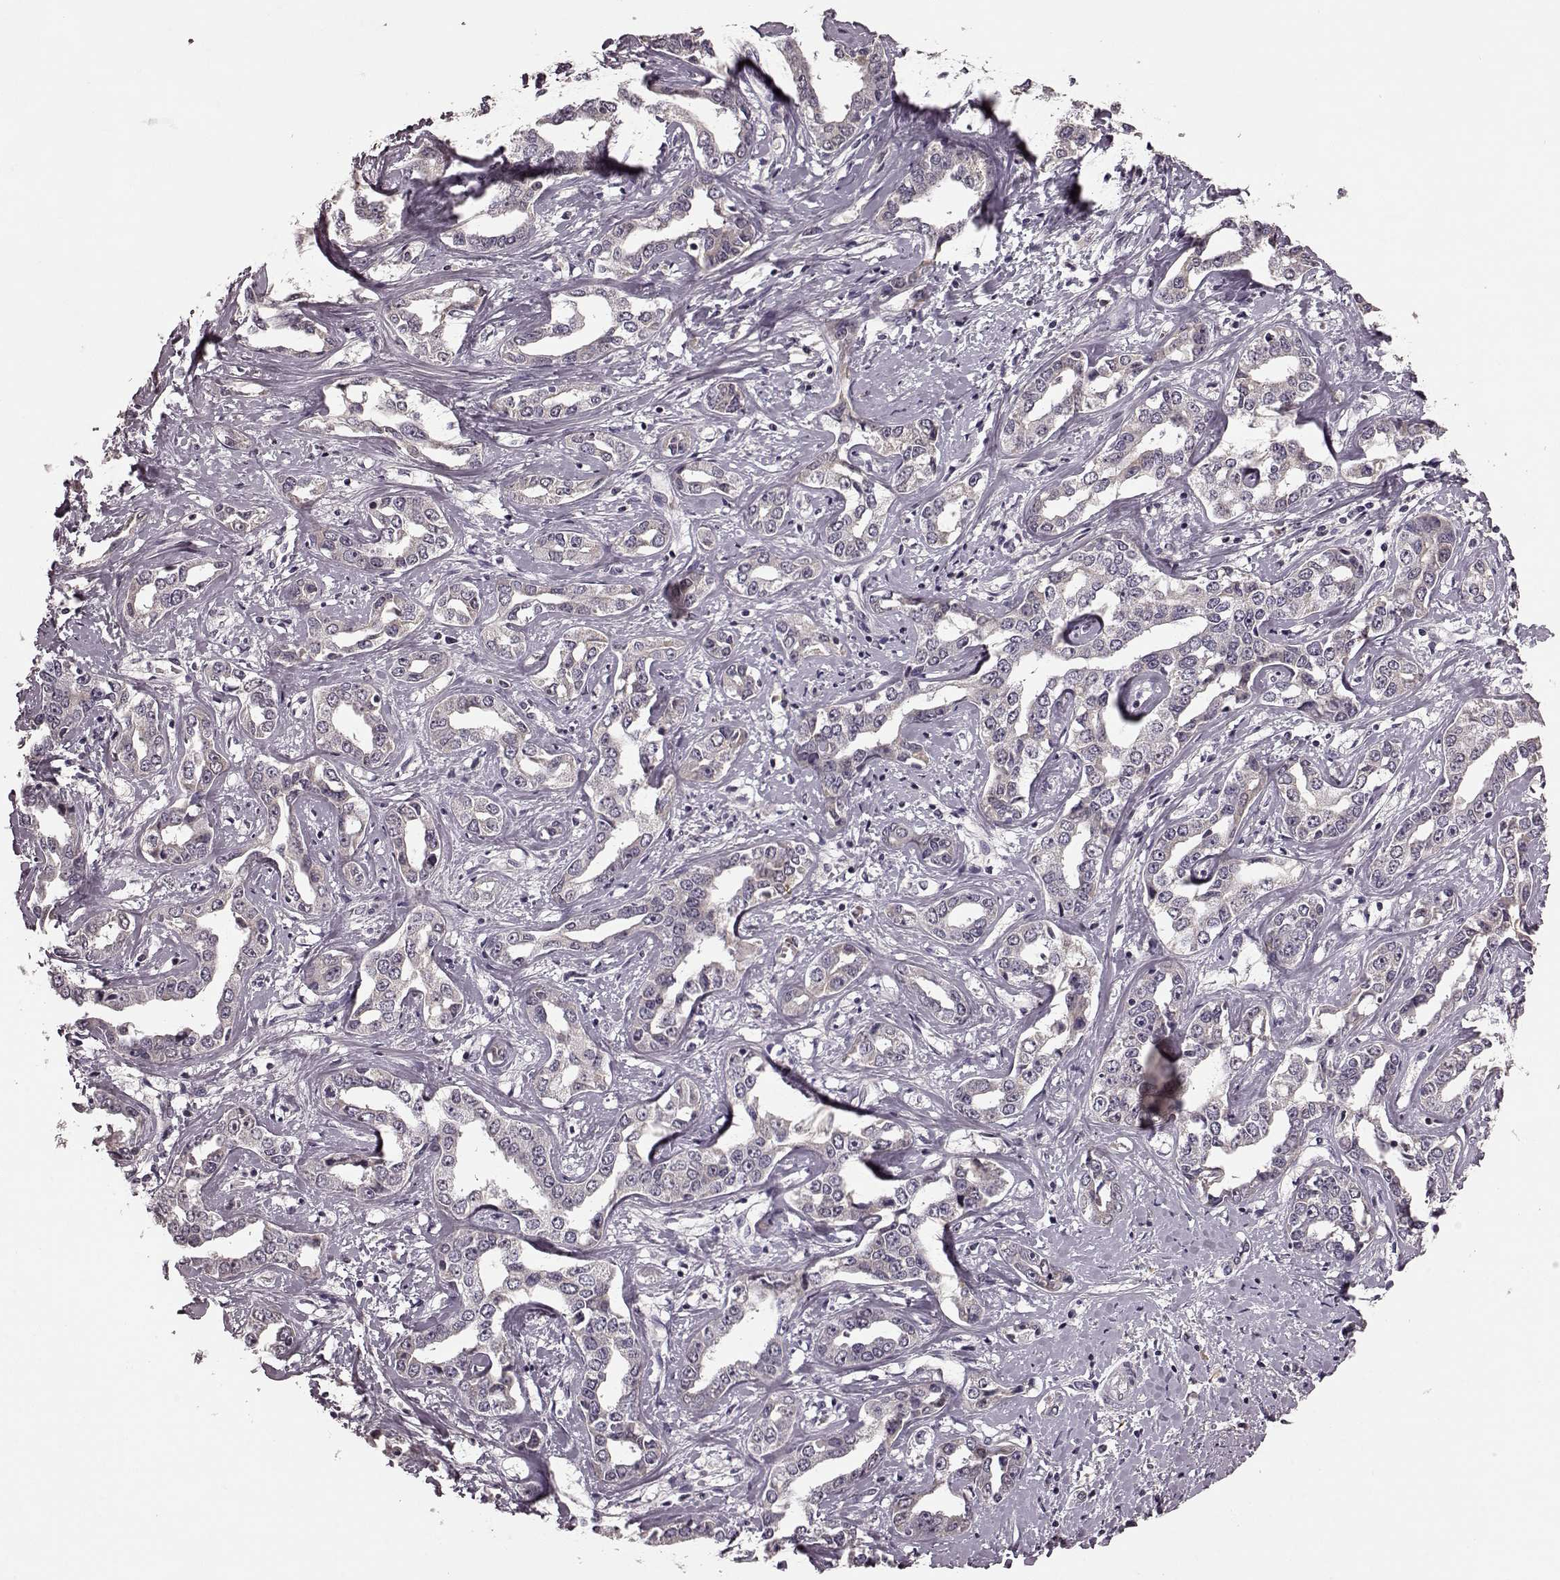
{"staining": {"intensity": "negative", "quantity": "none", "location": "none"}, "tissue": "liver cancer", "cell_type": "Tumor cells", "image_type": "cancer", "snomed": [{"axis": "morphology", "description": "Cholangiocarcinoma"}, {"axis": "topography", "description": "Liver"}], "caption": "IHC histopathology image of human liver cancer stained for a protein (brown), which demonstrates no expression in tumor cells.", "gene": "NRL", "patient": {"sex": "male", "age": 59}}